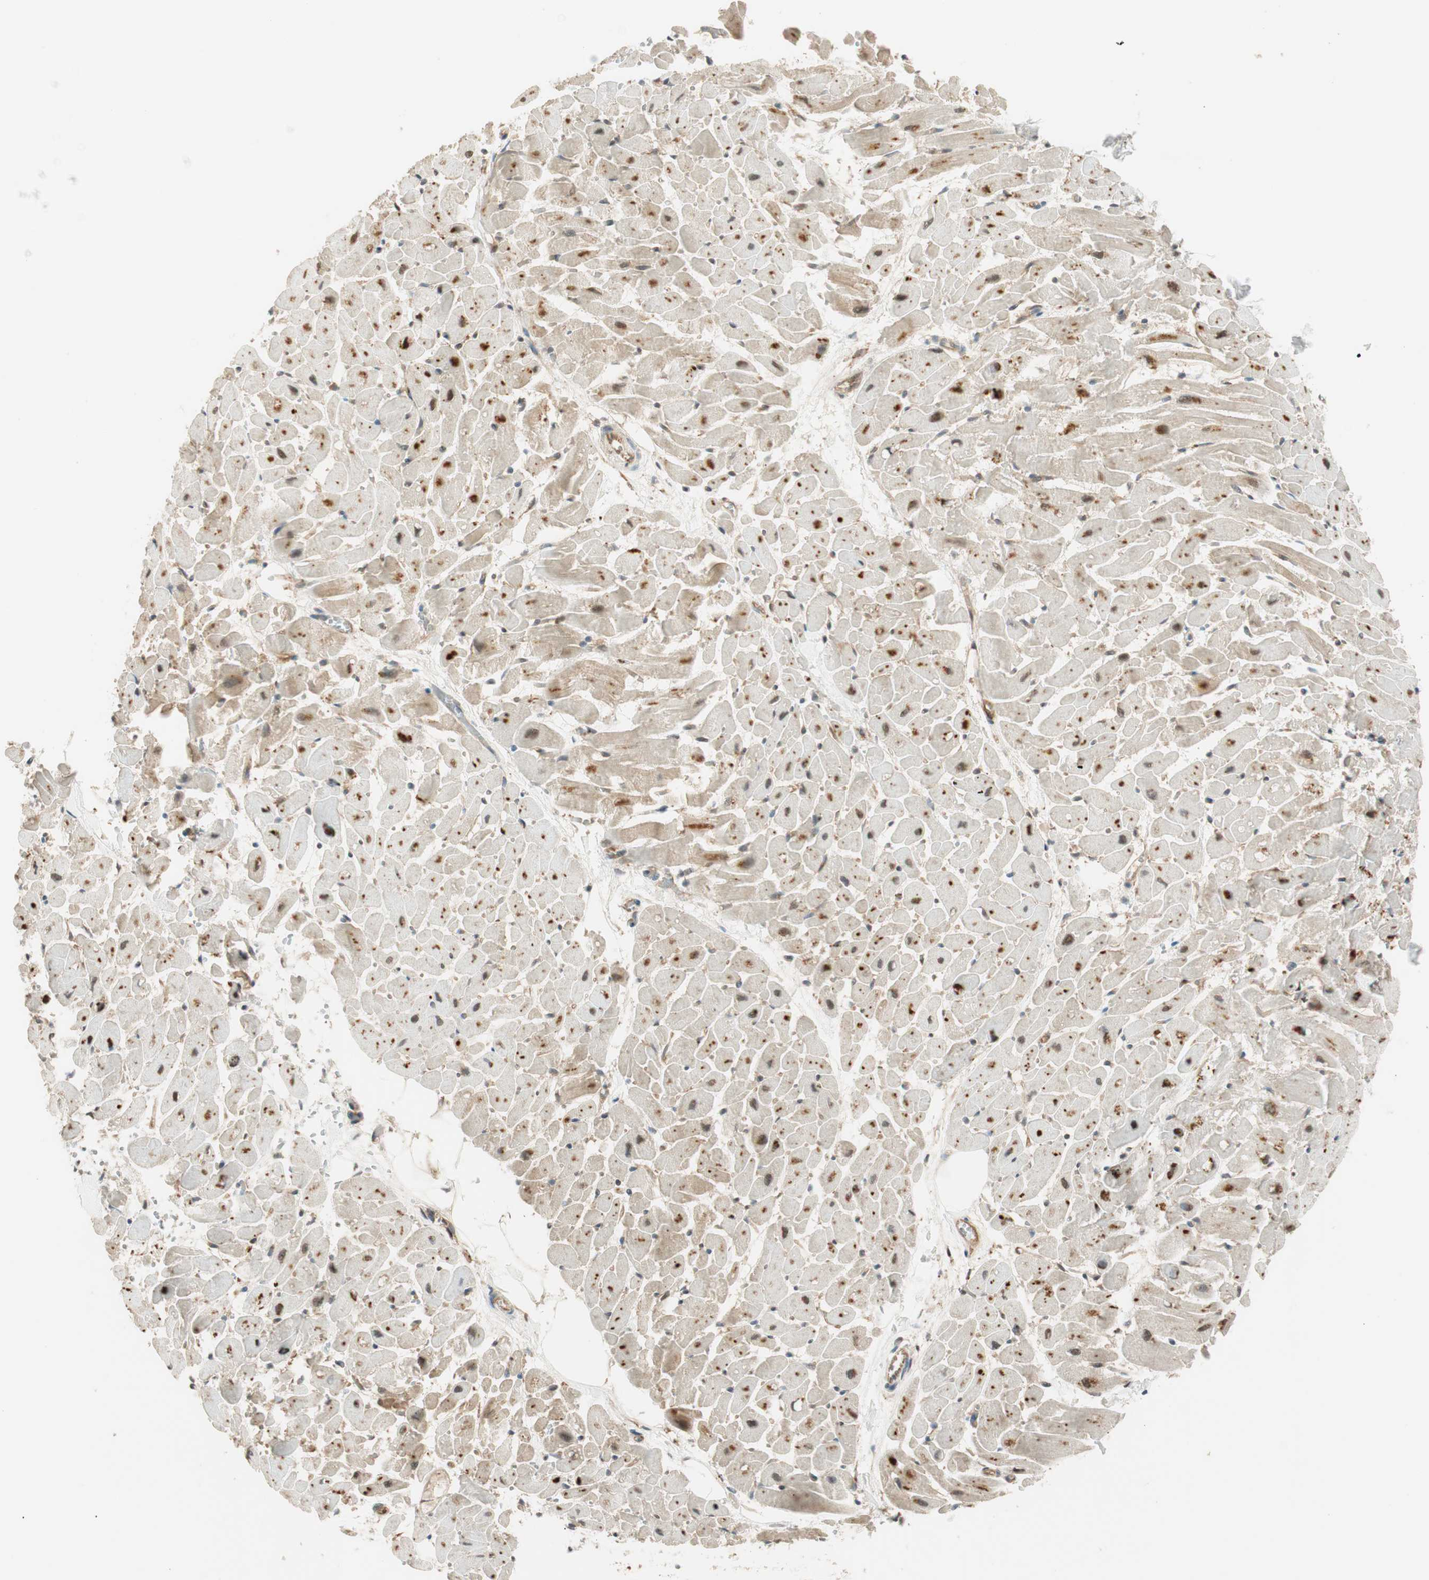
{"staining": {"intensity": "strong", "quantity": ">75%", "location": "cytoplasmic/membranous"}, "tissue": "heart muscle", "cell_type": "Cardiomyocytes", "image_type": "normal", "snomed": [{"axis": "morphology", "description": "Normal tissue, NOS"}, {"axis": "topography", "description": "Heart"}], "caption": "IHC photomicrograph of benign heart muscle: human heart muscle stained using IHC reveals high levels of strong protein expression localized specifically in the cytoplasmic/membranous of cardiomyocytes, appearing as a cytoplasmic/membranous brown color.", "gene": "PSMD8", "patient": {"sex": "female", "age": 19}}